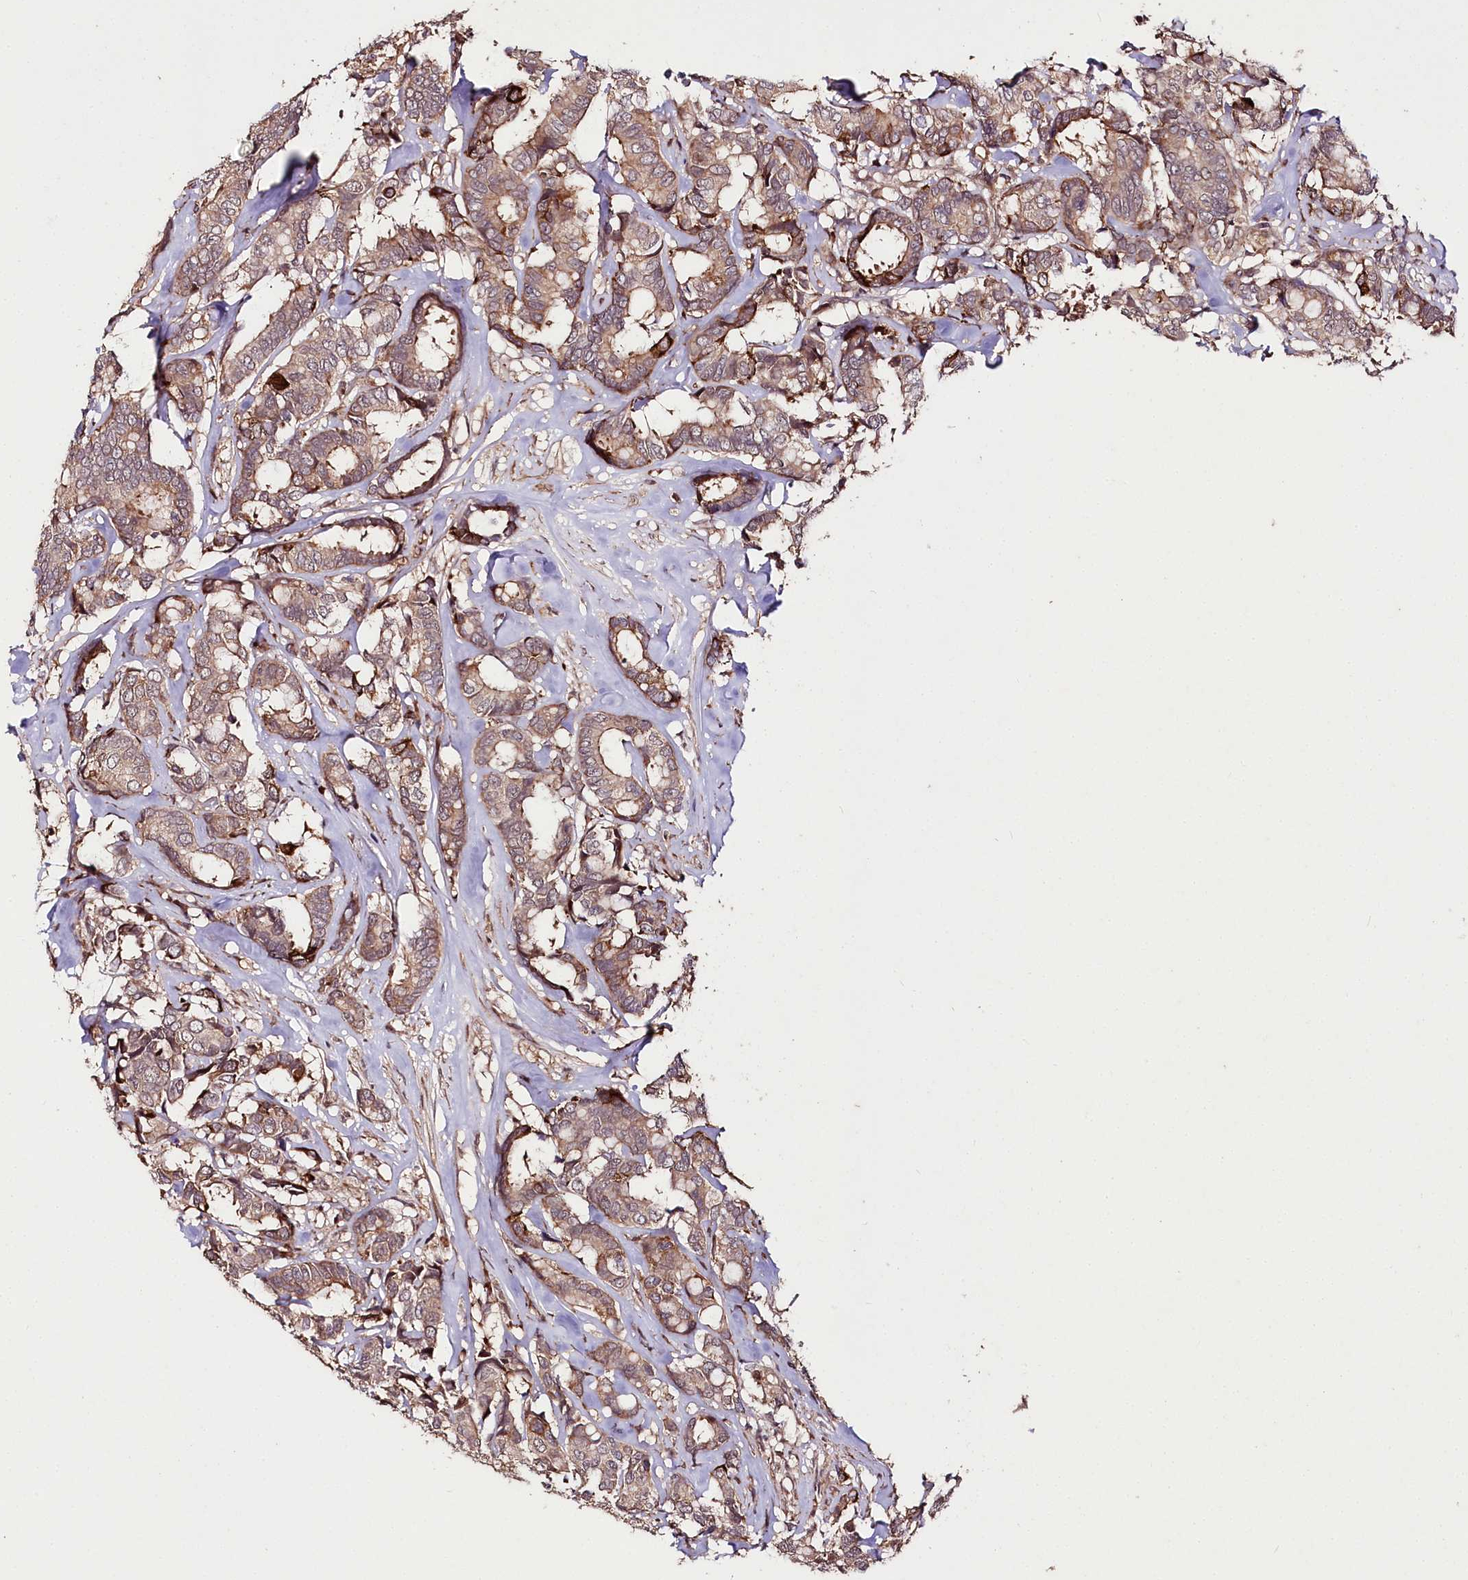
{"staining": {"intensity": "moderate", "quantity": "25%-75%", "location": "cytoplasmic/membranous"}, "tissue": "breast cancer", "cell_type": "Tumor cells", "image_type": "cancer", "snomed": [{"axis": "morphology", "description": "Duct carcinoma"}, {"axis": "topography", "description": "Breast"}], "caption": "Immunohistochemical staining of breast cancer displays medium levels of moderate cytoplasmic/membranous protein staining in about 25%-75% of tumor cells.", "gene": "PHLDB1", "patient": {"sex": "female", "age": 87}}